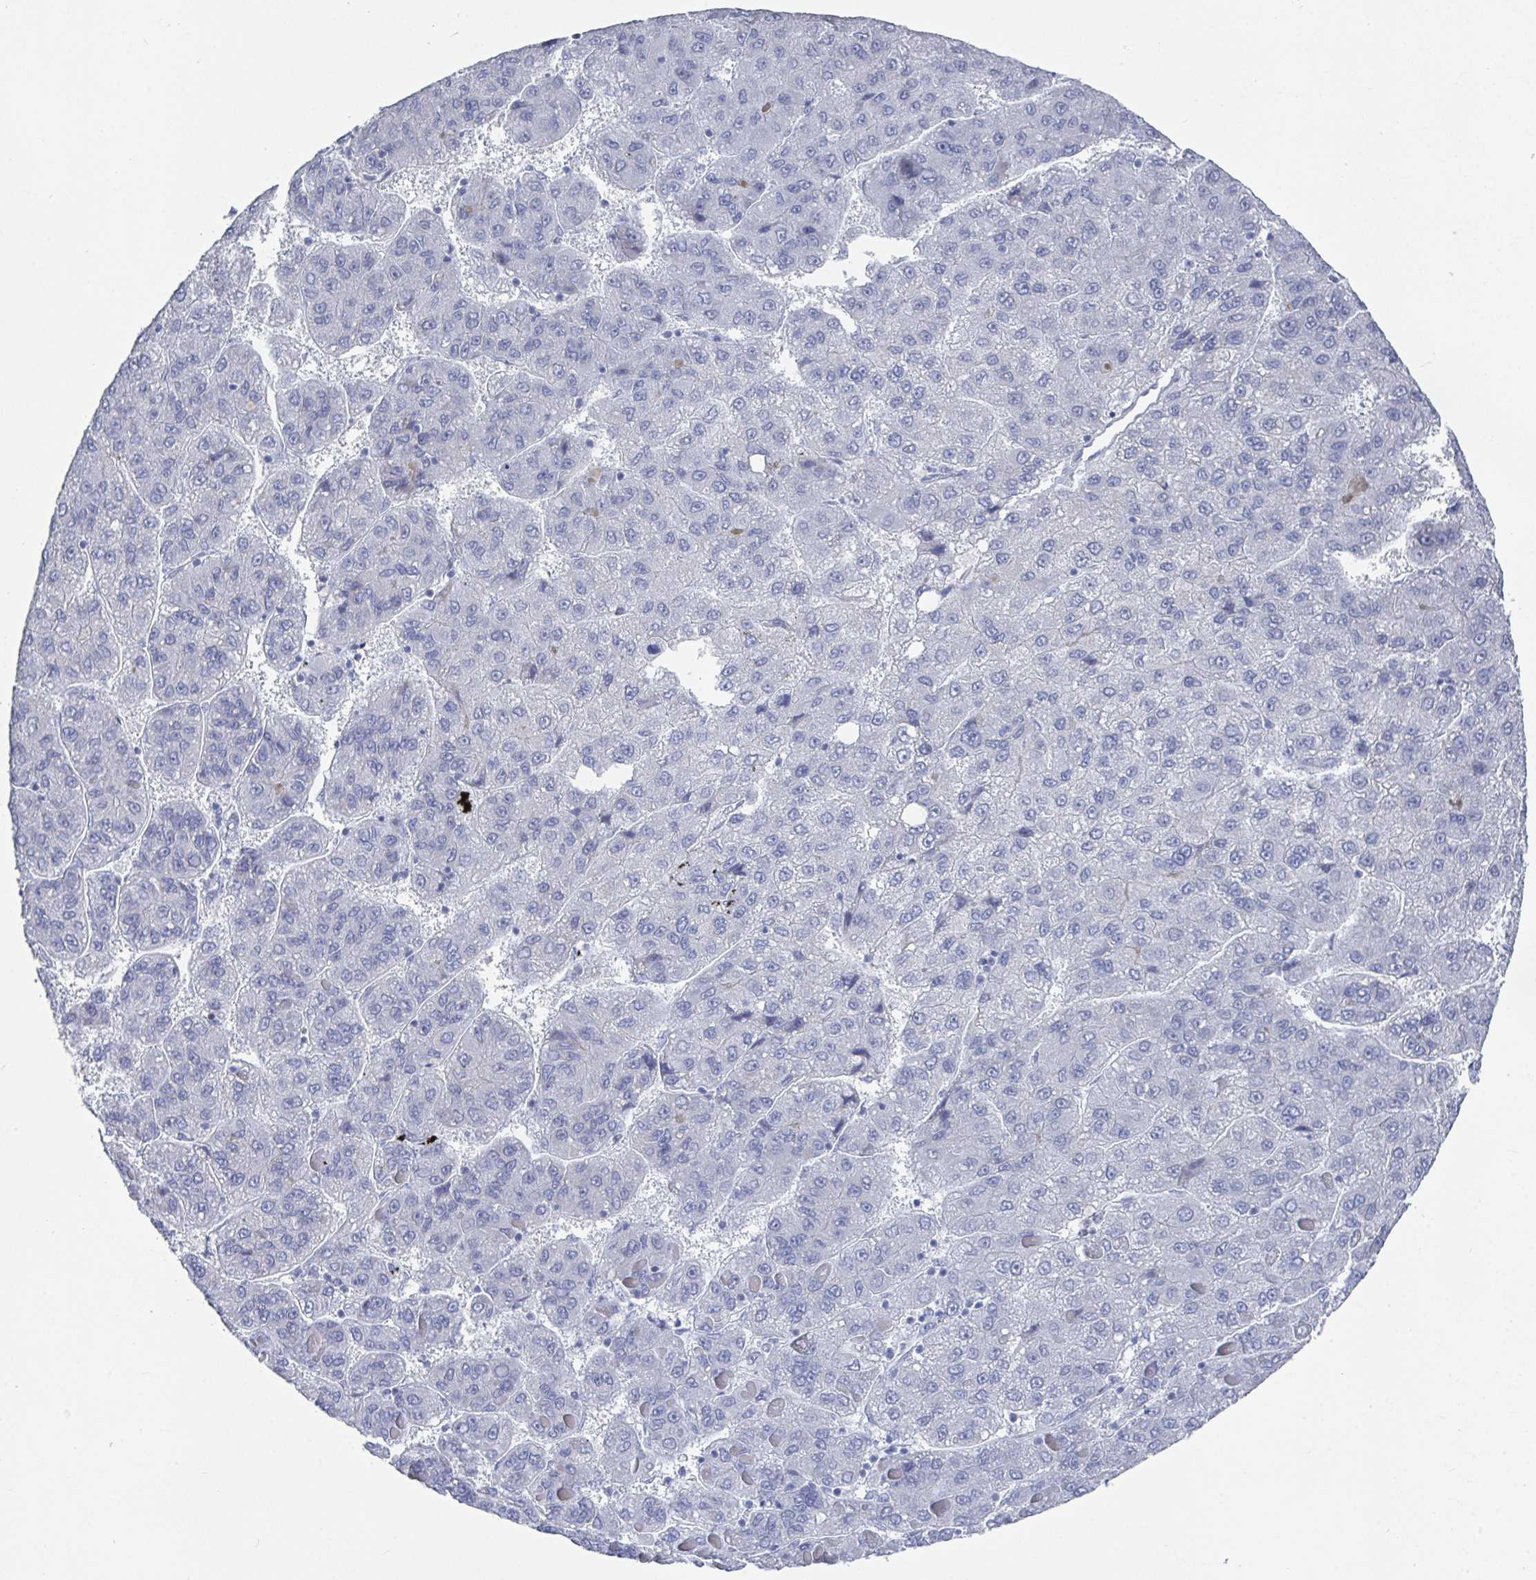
{"staining": {"intensity": "negative", "quantity": "none", "location": "none"}, "tissue": "liver cancer", "cell_type": "Tumor cells", "image_type": "cancer", "snomed": [{"axis": "morphology", "description": "Carcinoma, Hepatocellular, NOS"}, {"axis": "topography", "description": "Liver"}], "caption": "Tumor cells show no significant staining in liver hepatocellular carcinoma.", "gene": "CAMKV", "patient": {"sex": "female", "age": 82}}